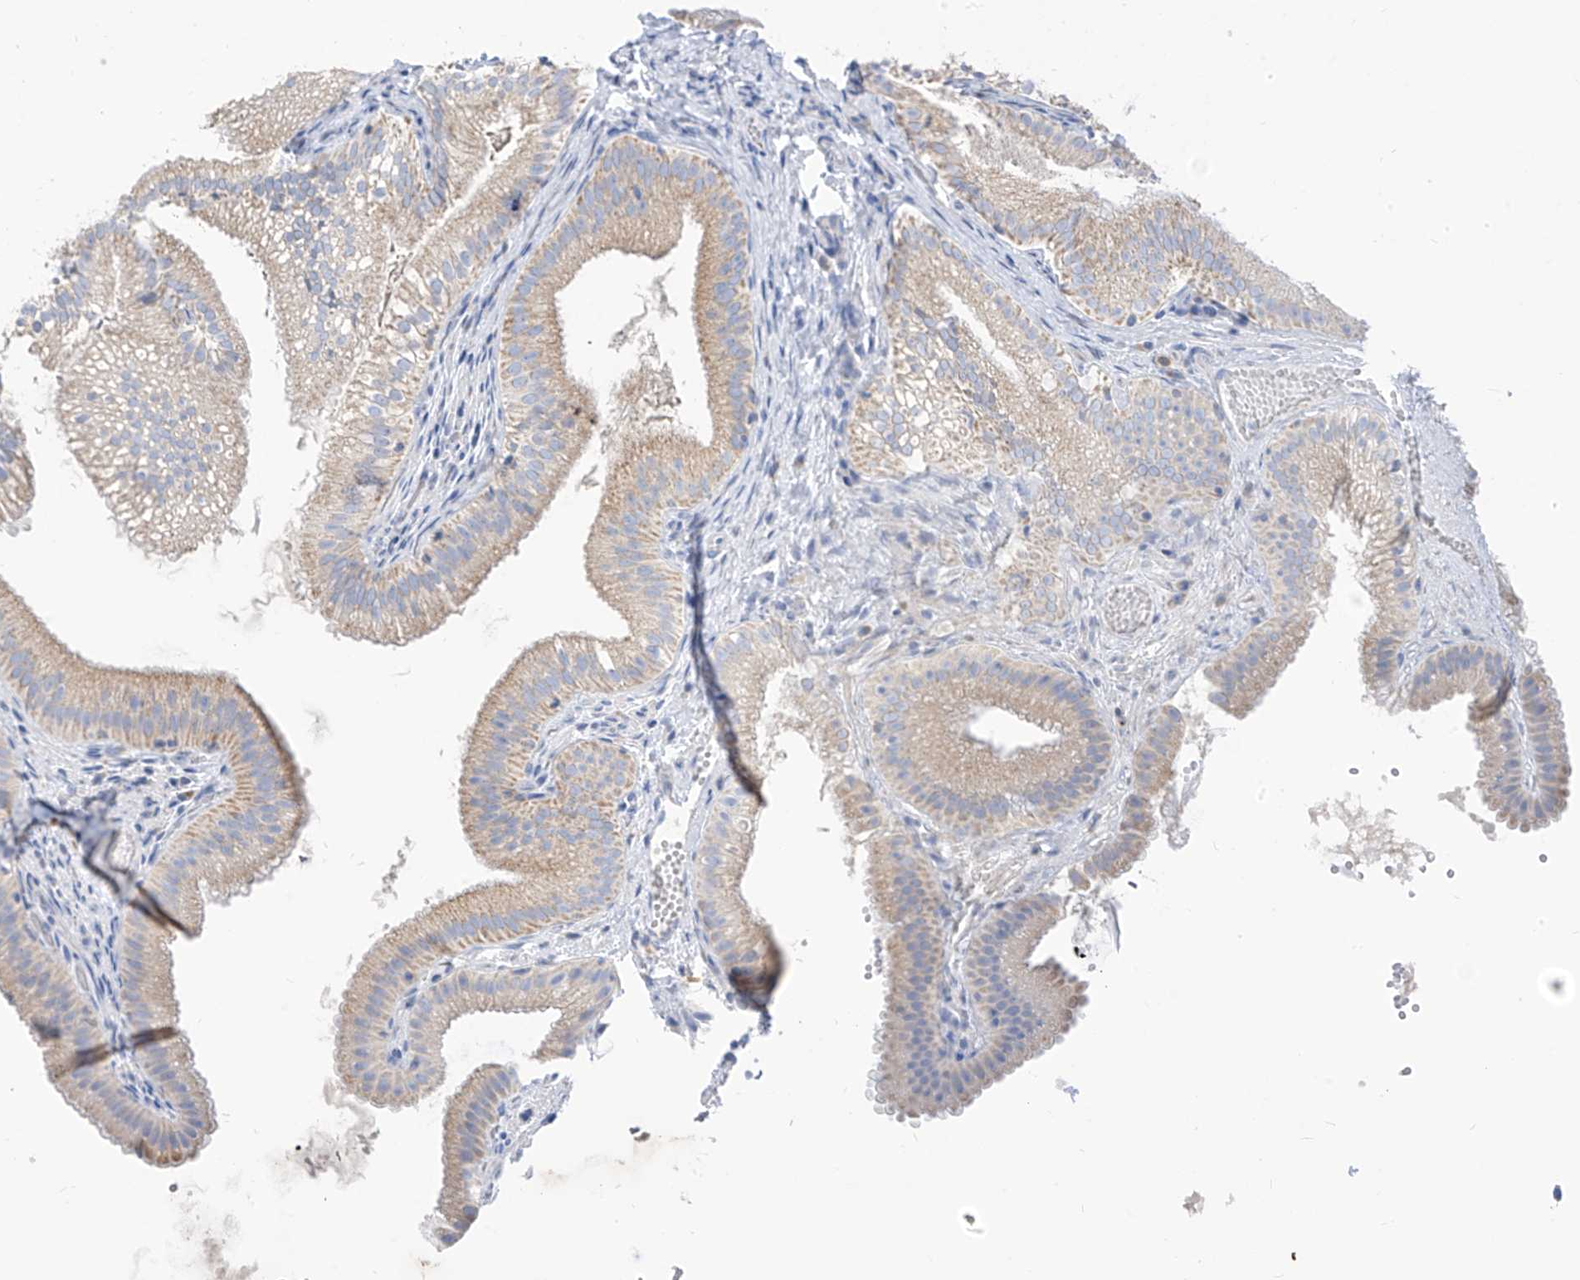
{"staining": {"intensity": "moderate", "quantity": "25%-75%", "location": "cytoplasmic/membranous"}, "tissue": "gallbladder", "cell_type": "Glandular cells", "image_type": "normal", "snomed": [{"axis": "morphology", "description": "Normal tissue, NOS"}, {"axis": "topography", "description": "Gallbladder"}], "caption": "A micrograph showing moderate cytoplasmic/membranous positivity in about 25%-75% of glandular cells in benign gallbladder, as visualized by brown immunohistochemical staining.", "gene": "ZNF404", "patient": {"sex": "female", "age": 30}}